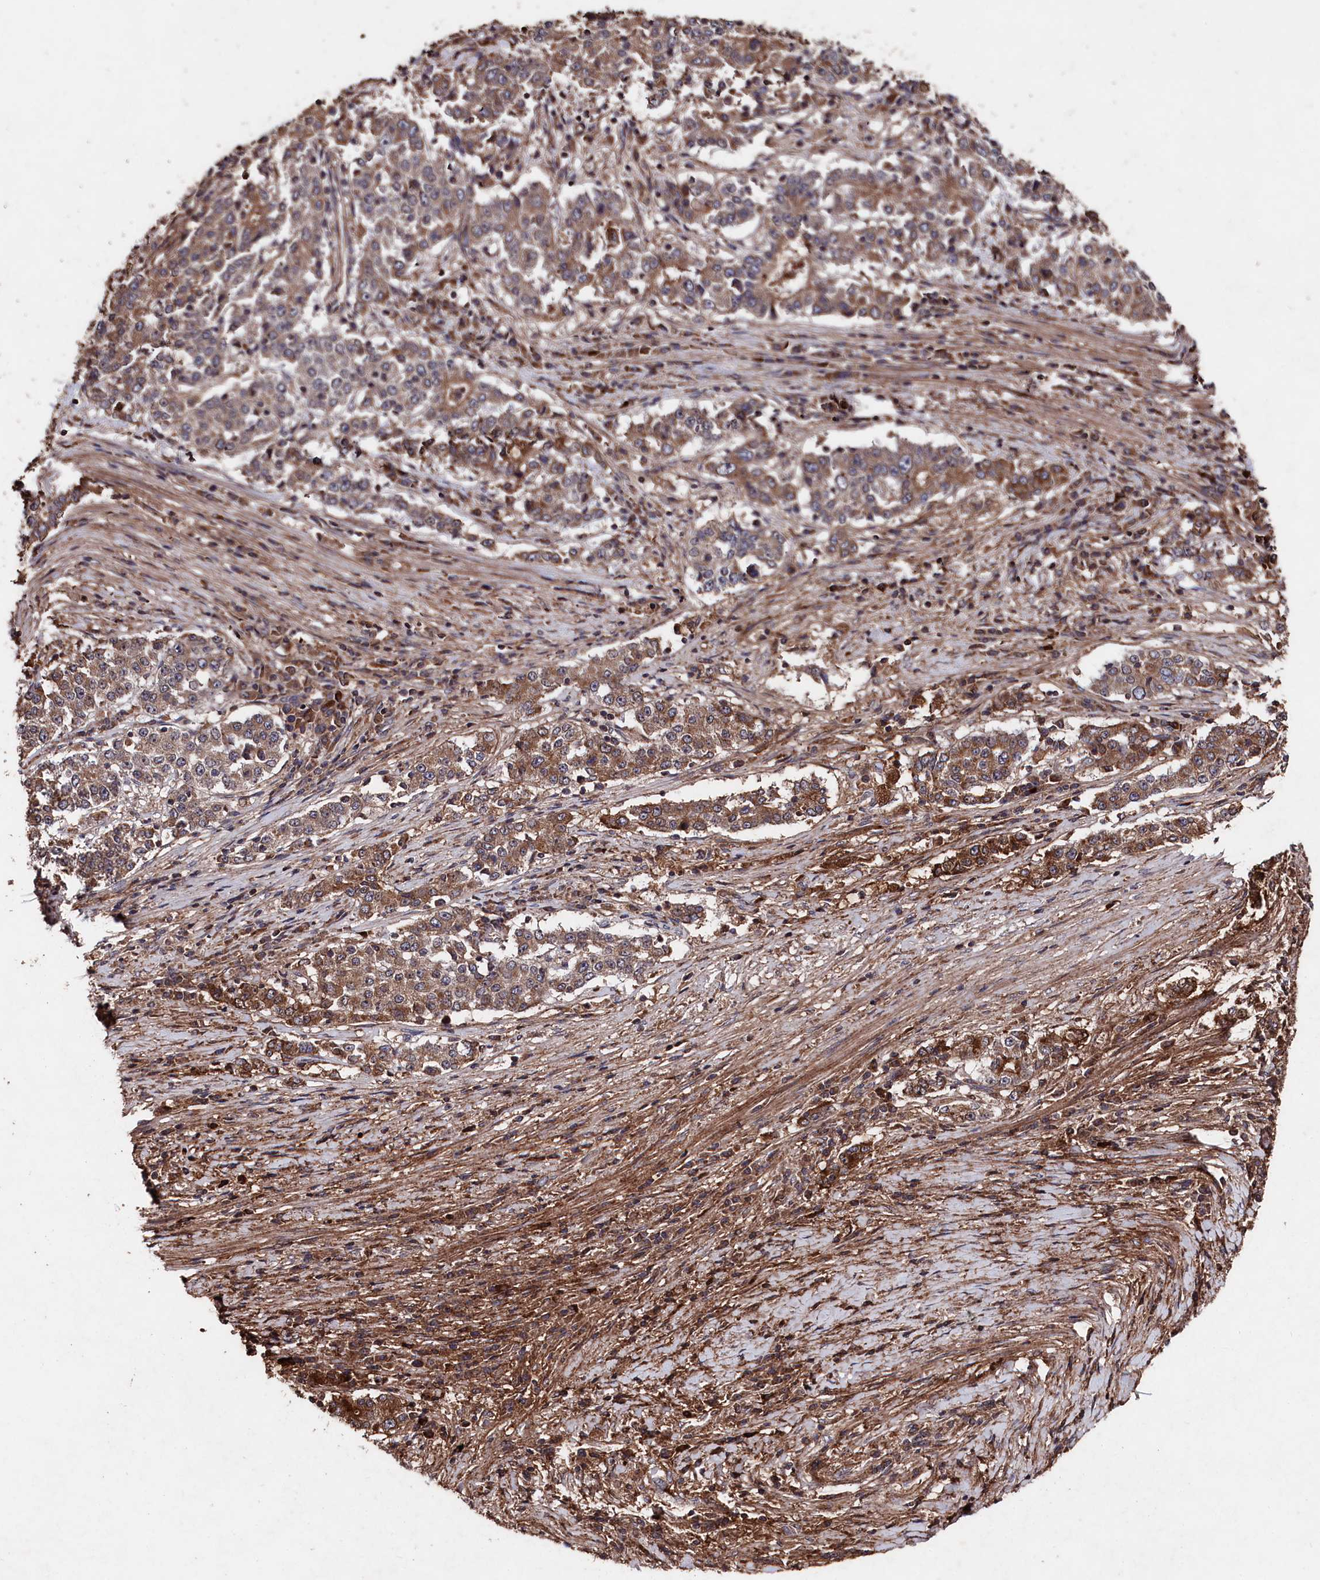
{"staining": {"intensity": "moderate", "quantity": ">75%", "location": "cytoplasmic/membranous"}, "tissue": "stomach cancer", "cell_type": "Tumor cells", "image_type": "cancer", "snomed": [{"axis": "morphology", "description": "Adenocarcinoma, NOS"}, {"axis": "topography", "description": "Stomach"}], "caption": "The immunohistochemical stain labels moderate cytoplasmic/membranous positivity in tumor cells of stomach cancer tissue.", "gene": "MYO1H", "patient": {"sex": "male", "age": 59}}